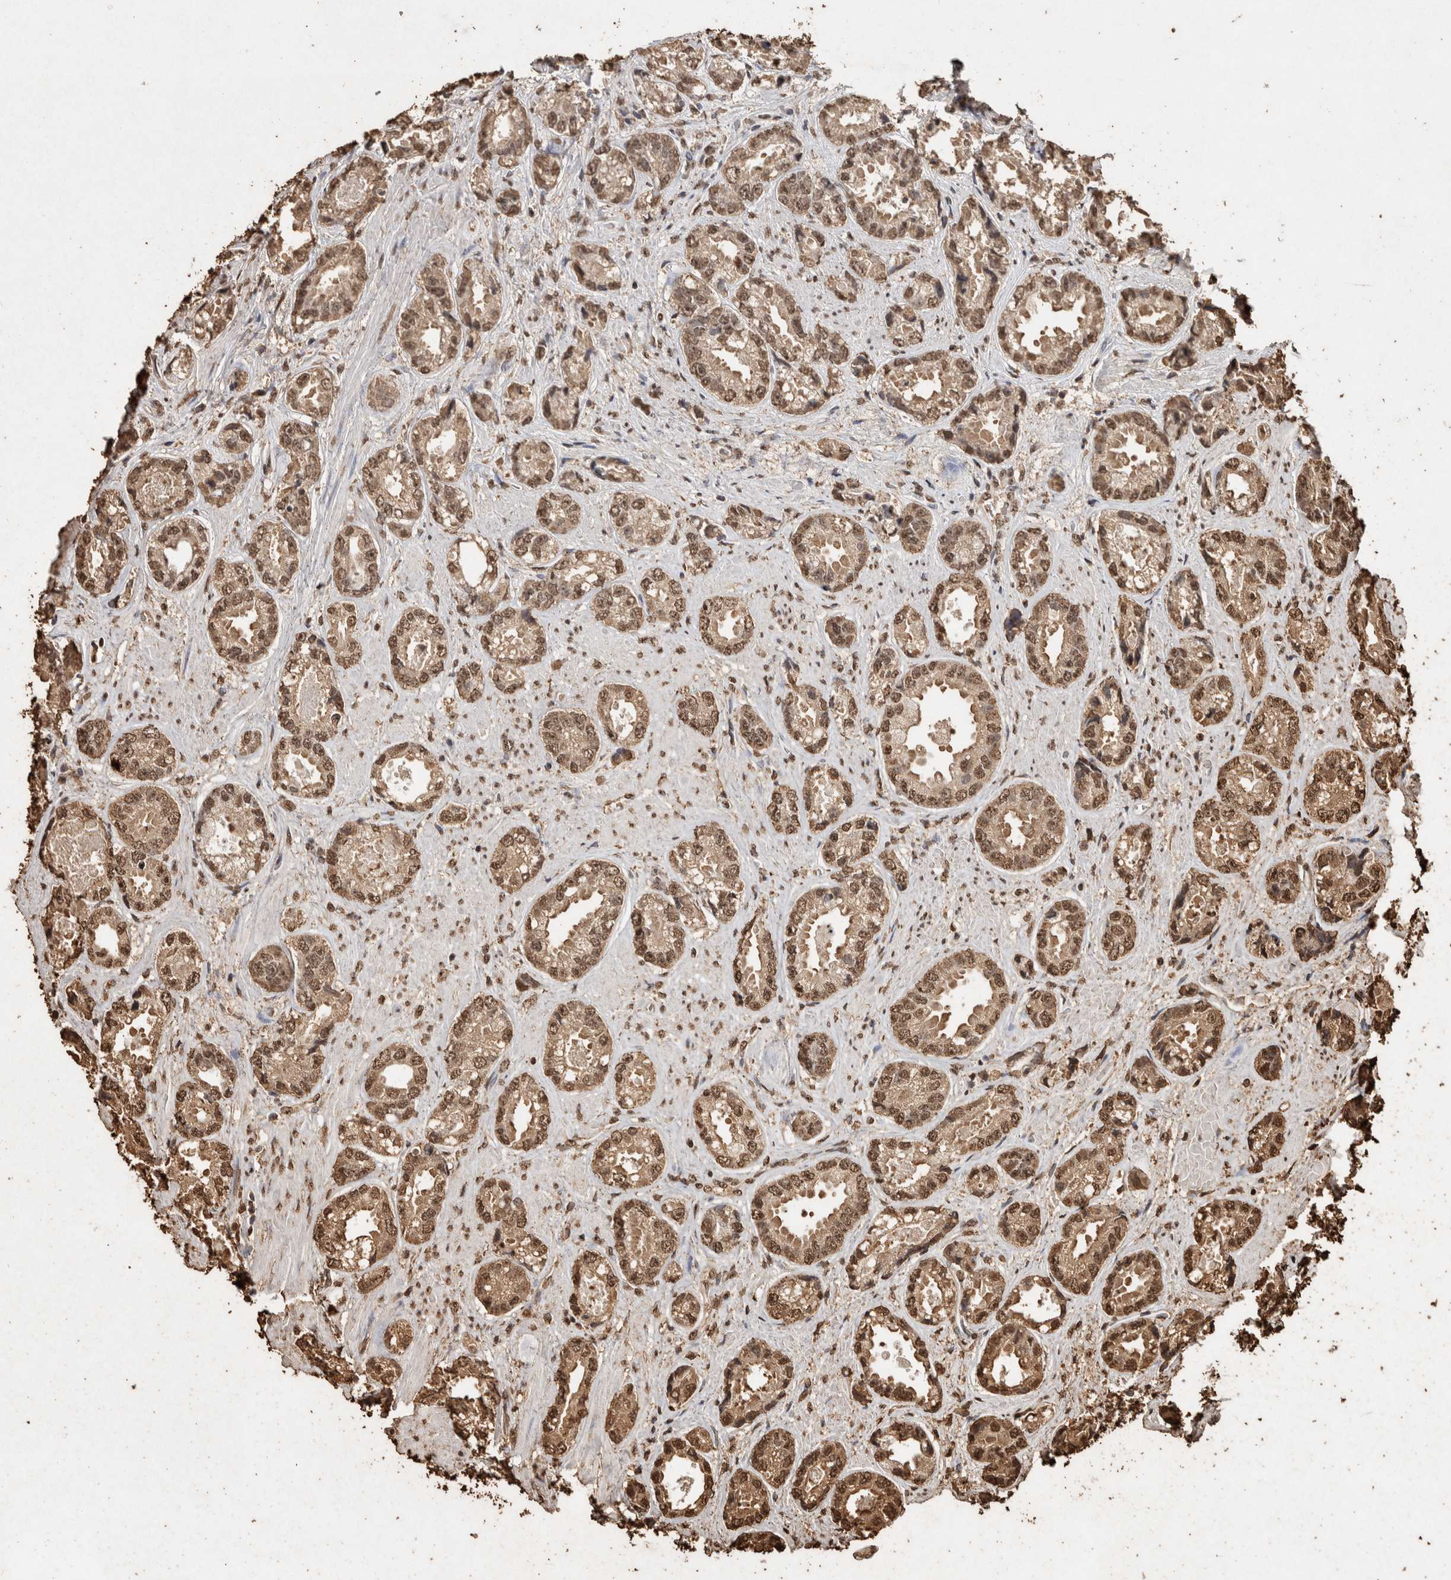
{"staining": {"intensity": "moderate", "quantity": ">75%", "location": "cytoplasmic/membranous,nuclear"}, "tissue": "prostate cancer", "cell_type": "Tumor cells", "image_type": "cancer", "snomed": [{"axis": "morphology", "description": "Adenocarcinoma, High grade"}, {"axis": "topography", "description": "Prostate"}], "caption": "IHC (DAB) staining of prostate high-grade adenocarcinoma exhibits moderate cytoplasmic/membranous and nuclear protein positivity in about >75% of tumor cells.", "gene": "FSTL3", "patient": {"sex": "male", "age": 61}}